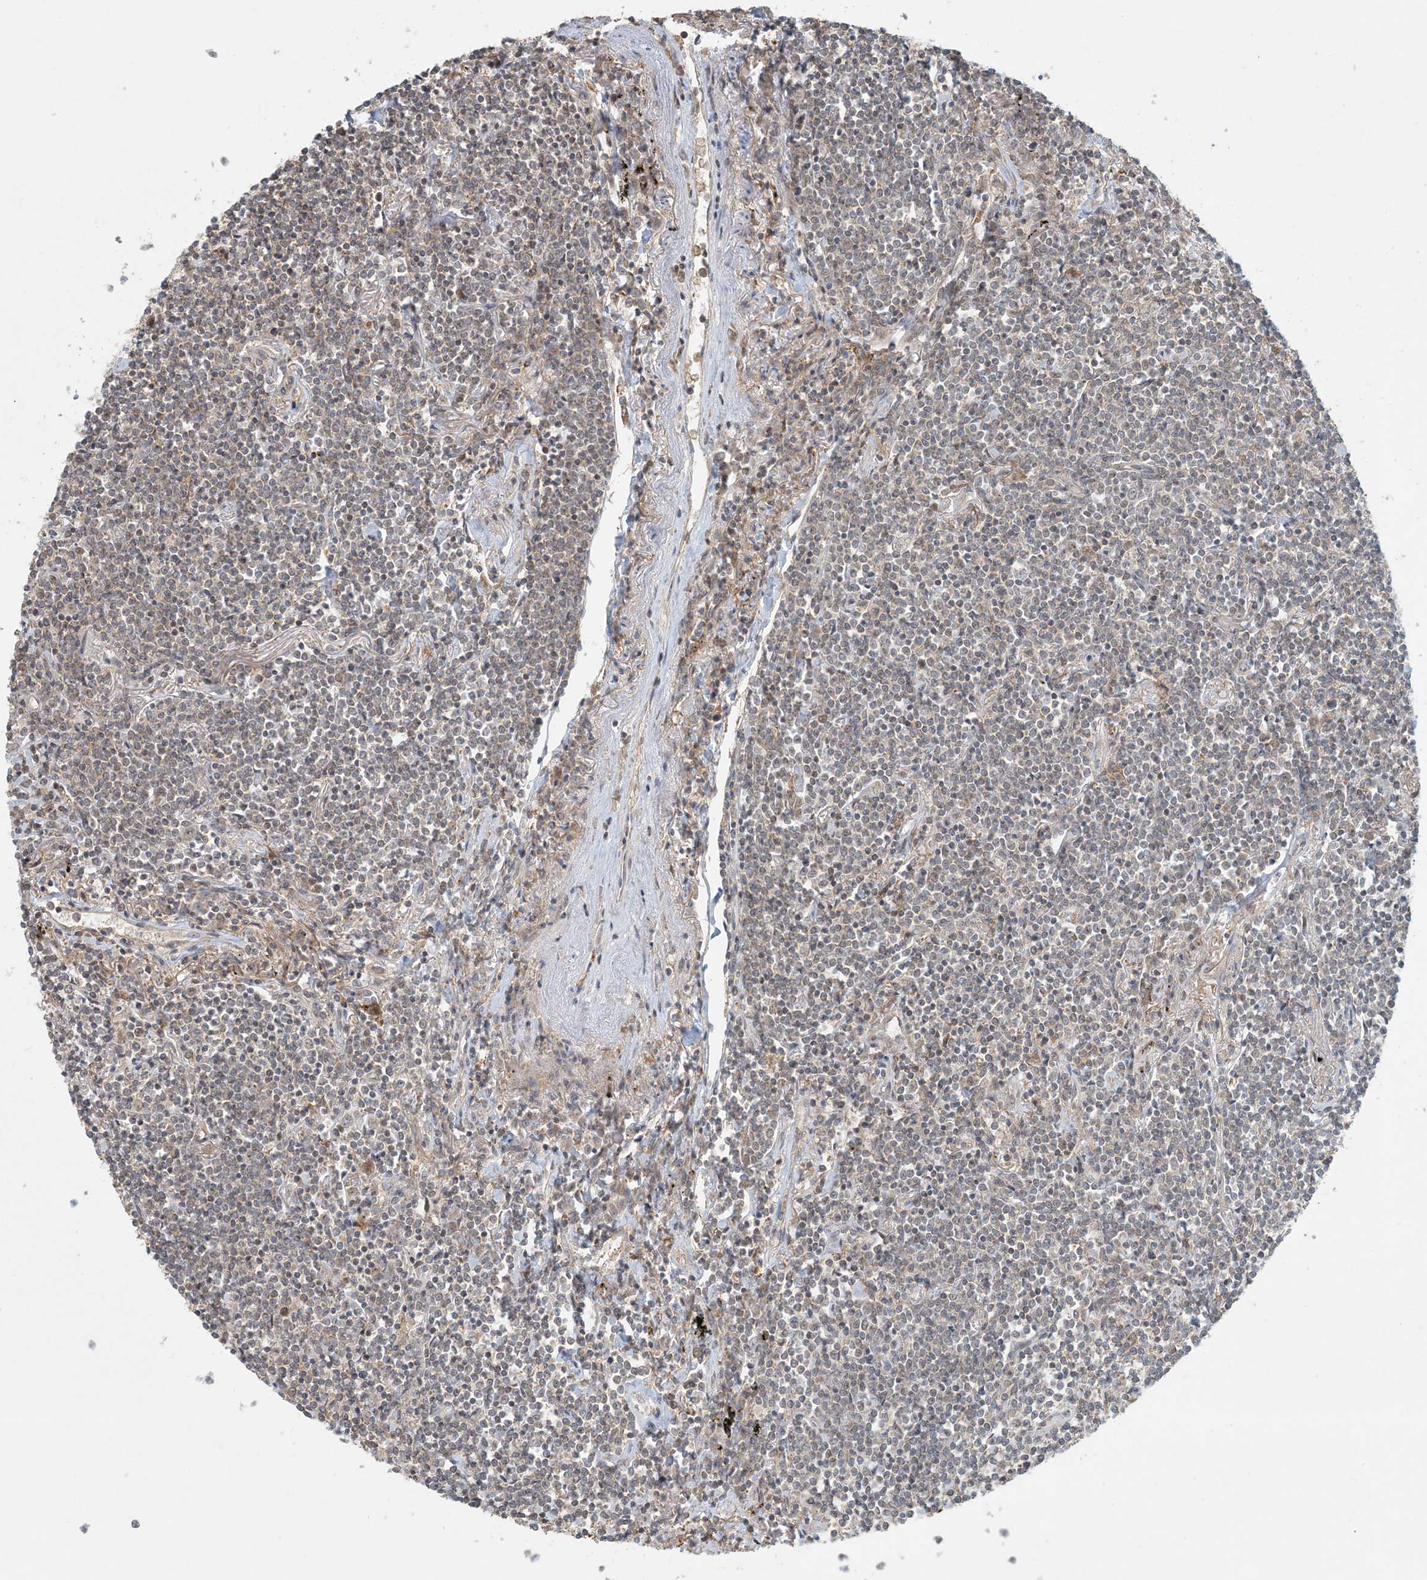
{"staining": {"intensity": "negative", "quantity": "none", "location": "none"}, "tissue": "lymphoma", "cell_type": "Tumor cells", "image_type": "cancer", "snomed": [{"axis": "morphology", "description": "Malignant lymphoma, non-Hodgkin's type, Low grade"}, {"axis": "topography", "description": "Lung"}], "caption": "Low-grade malignant lymphoma, non-Hodgkin's type stained for a protein using immunohistochemistry exhibits no positivity tumor cells.", "gene": "OBI1", "patient": {"sex": "female", "age": 71}}